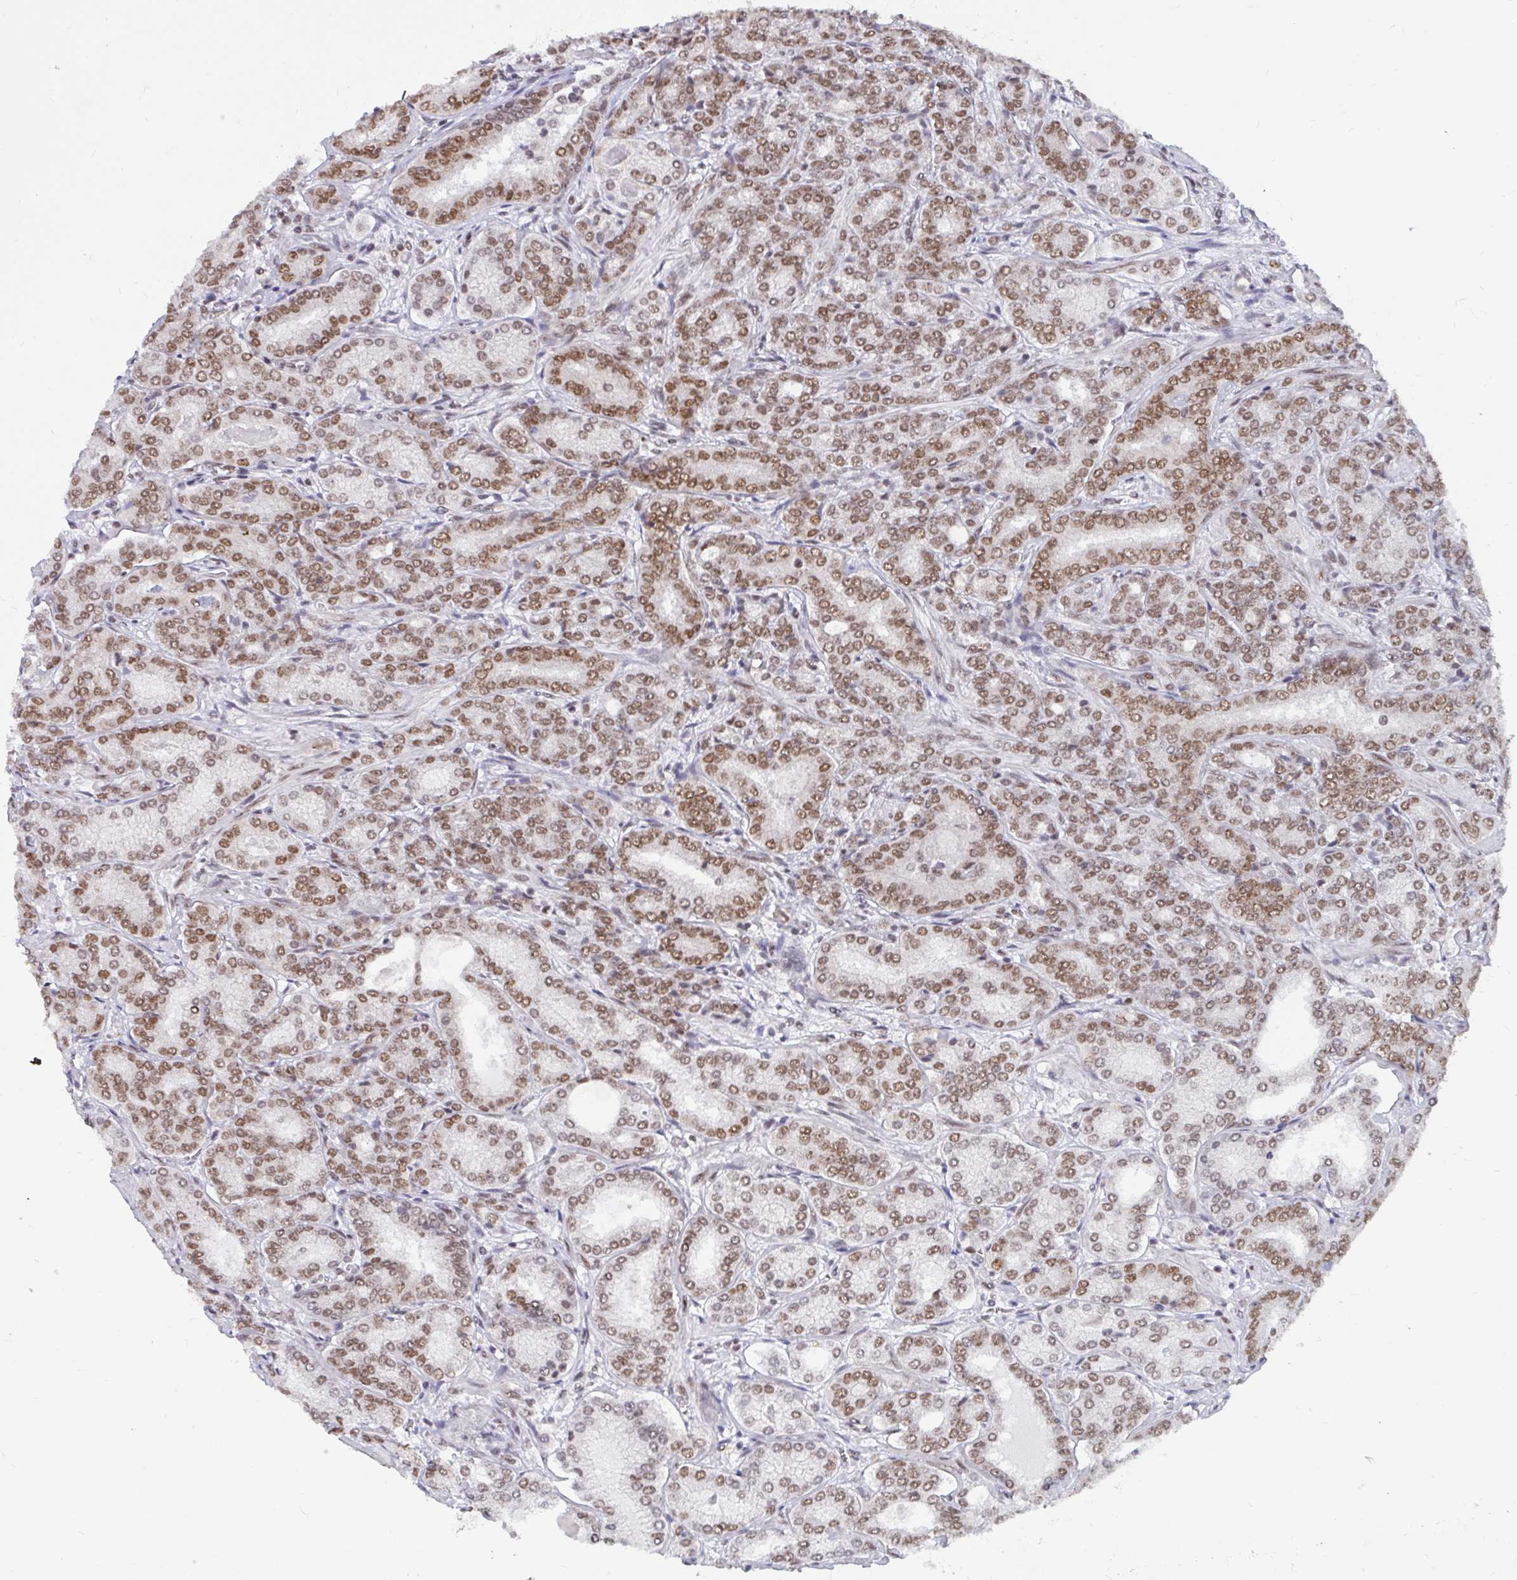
{"staining": {"intensity": "moderate", "quantity": ">75%", "location": "nuclear"}, "tissue": "prostate cancer", "cell_type": "Tumor cells", "image_type": "cancer", "snomed": [{"axis": "morphology", "description": "Adenocarcinoma, High grade"}, {"axis": "topography", "description": "Prostate"}], "caption": "This is a photomicrograph of IHC staining of prostate cancer, which shows moderate expression in the nuclear of tumor cells.", "gene": "PHF10", "patient": {"sex": "male", "age": 72}}